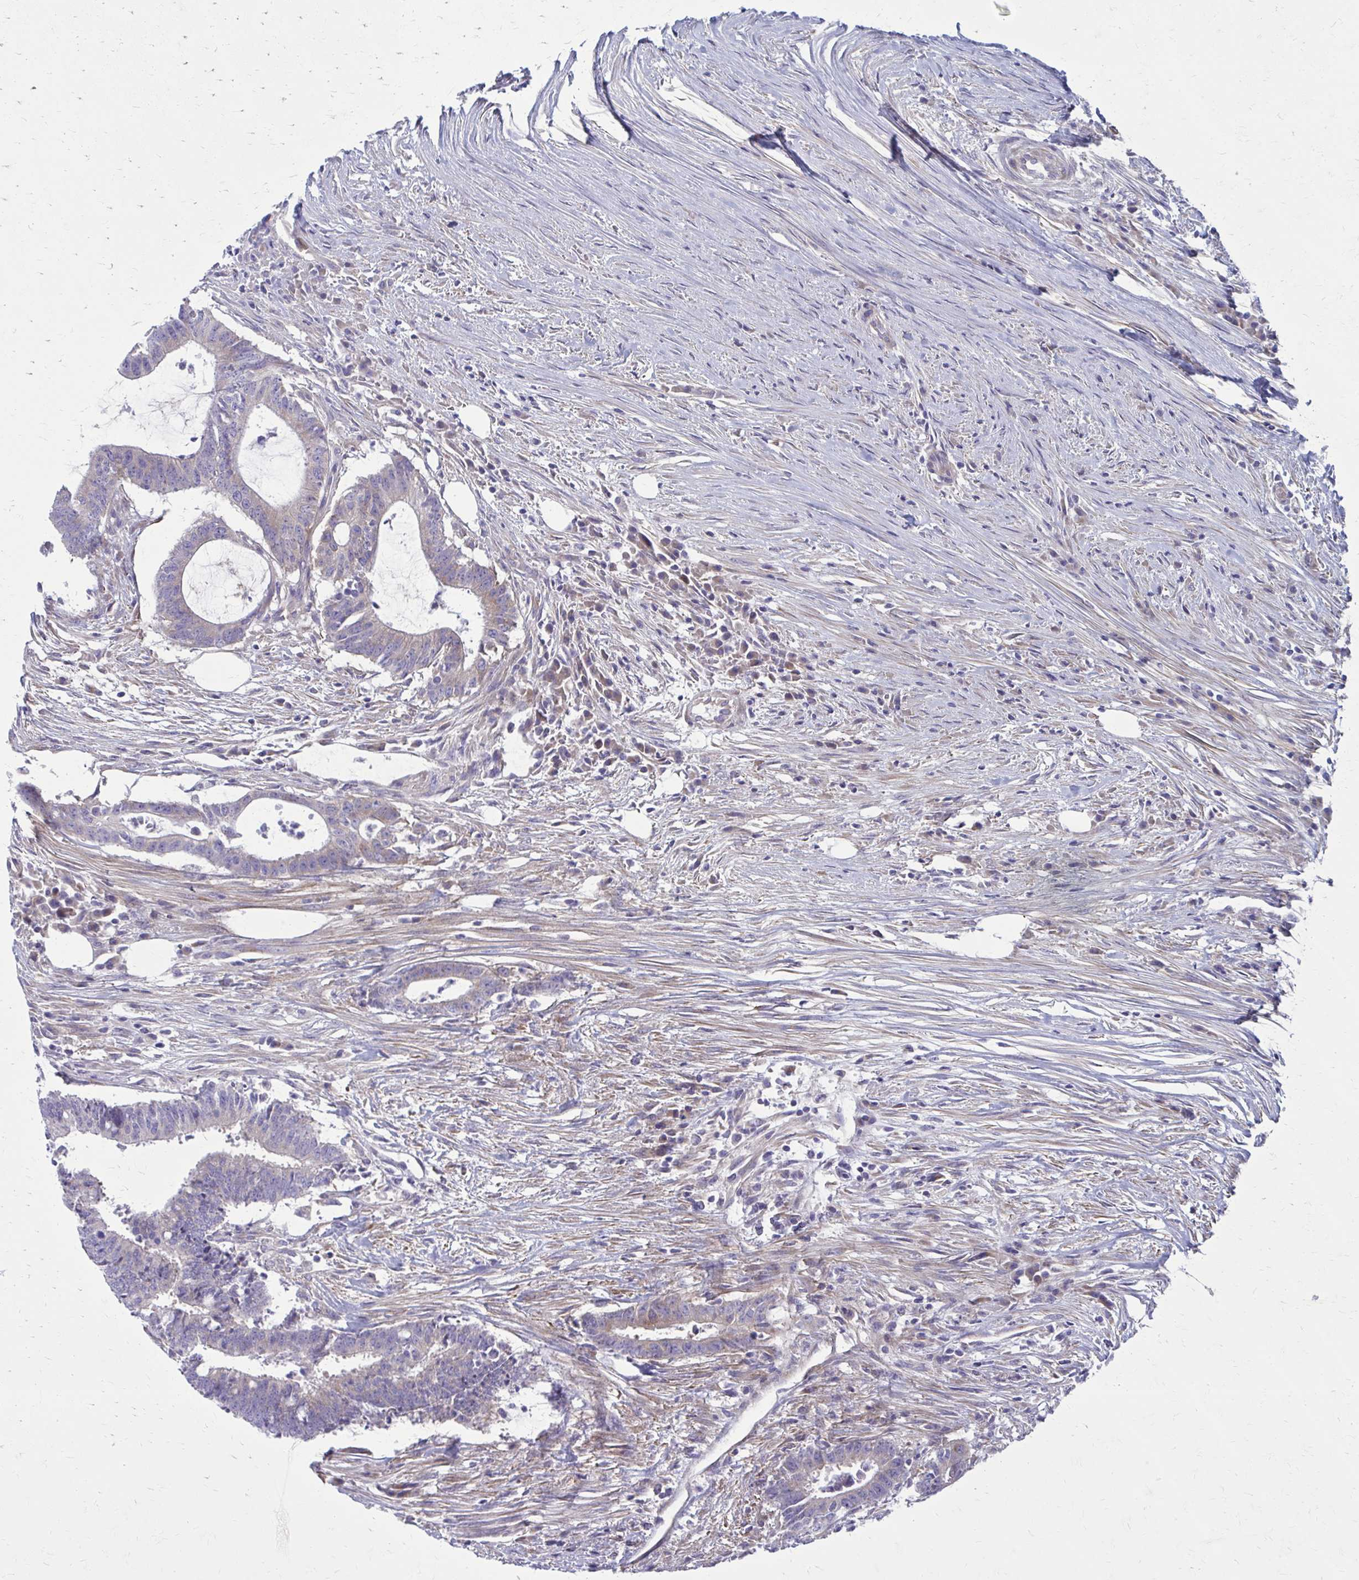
{"staining": {"intensity": "weak", "quantity": "25%-75%", "location": "cytoplasmic/membranous"}, "tissue": "colorectal cancer", "cell_type": "Tumor cells", "image_type": "cancer", "snomed": [{"axis": "morphology", "description": "Adenocarcinoma, NOS"}, {"axis": "topography", "description": "Colon"}], "caption": "An image of human colorectal cancer (adenocarcinoma) stained for a protein reveals weak cytoplasmic/membranous brown staining in tumor cells.", "gene": "GIGYF2", "patient": {"sex": "female", "age": 43}}